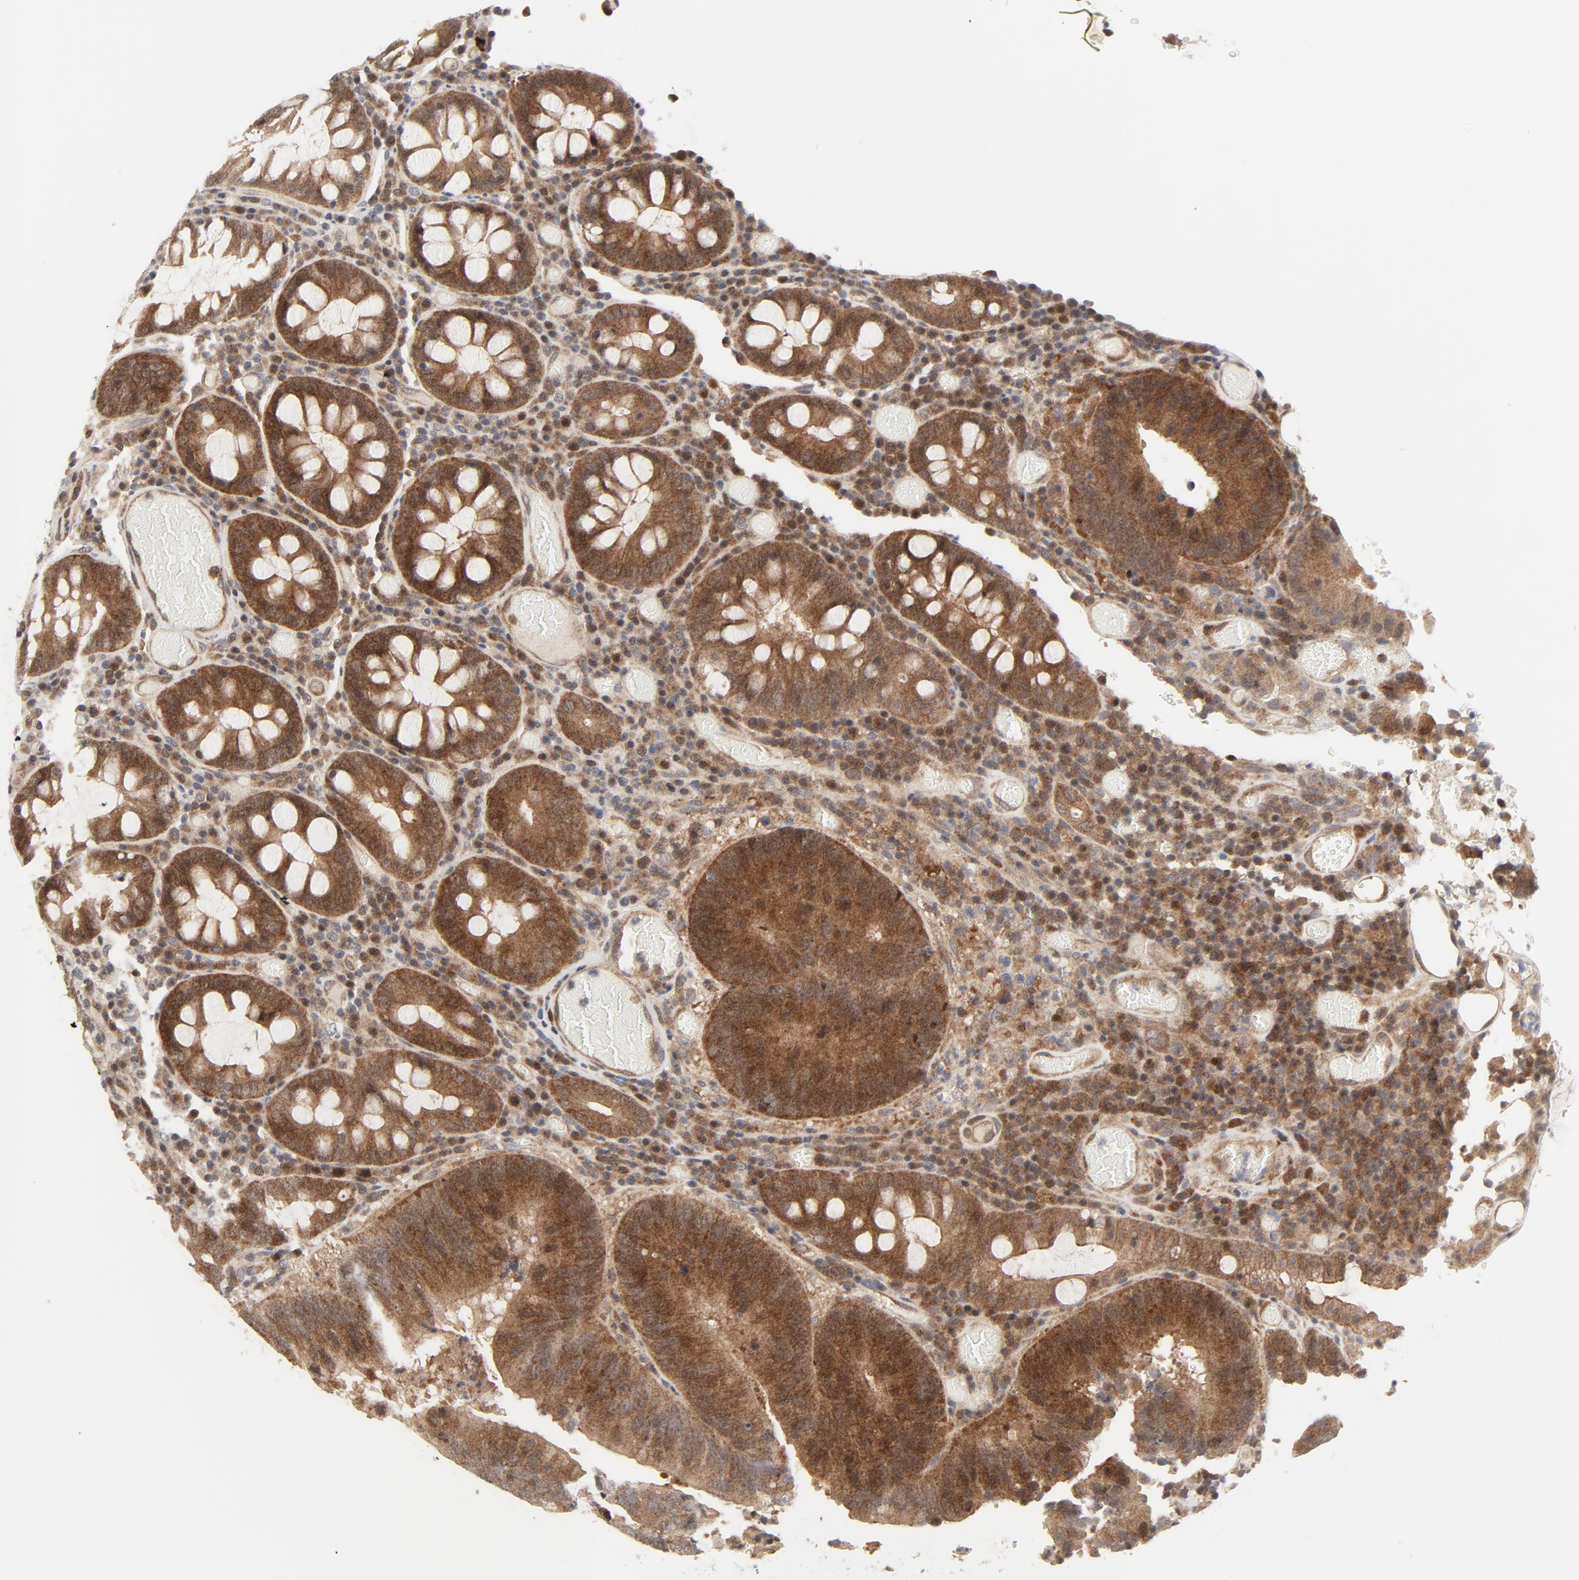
{"staining": {"intensity": "strong", "quantity": ">75%", "location": "cytoplasmic/membranous,nuclear"}, "tissue": "colorectal cancer", "cell_type": "Tumor cells", "image_type": "cancer", "snomed": [{"axis": "morphology", "description": "Normal tissue, NOS"}, {"axis": "morphology", "description": "Adenocarcinoma, NOS"}, {"axis": "topography", "description": "Colon"}], "caption": "A high-resolution micrograph shows IHC staining of colorectal adenocarcinoma, which reveals strong cytoplasmic/membranous and nuclear positivity in about >75% of tumor cells. Nuclei are stained in blue.", "gene": "MAP2K7", "patient": {"sex": "female", "age": 78}}